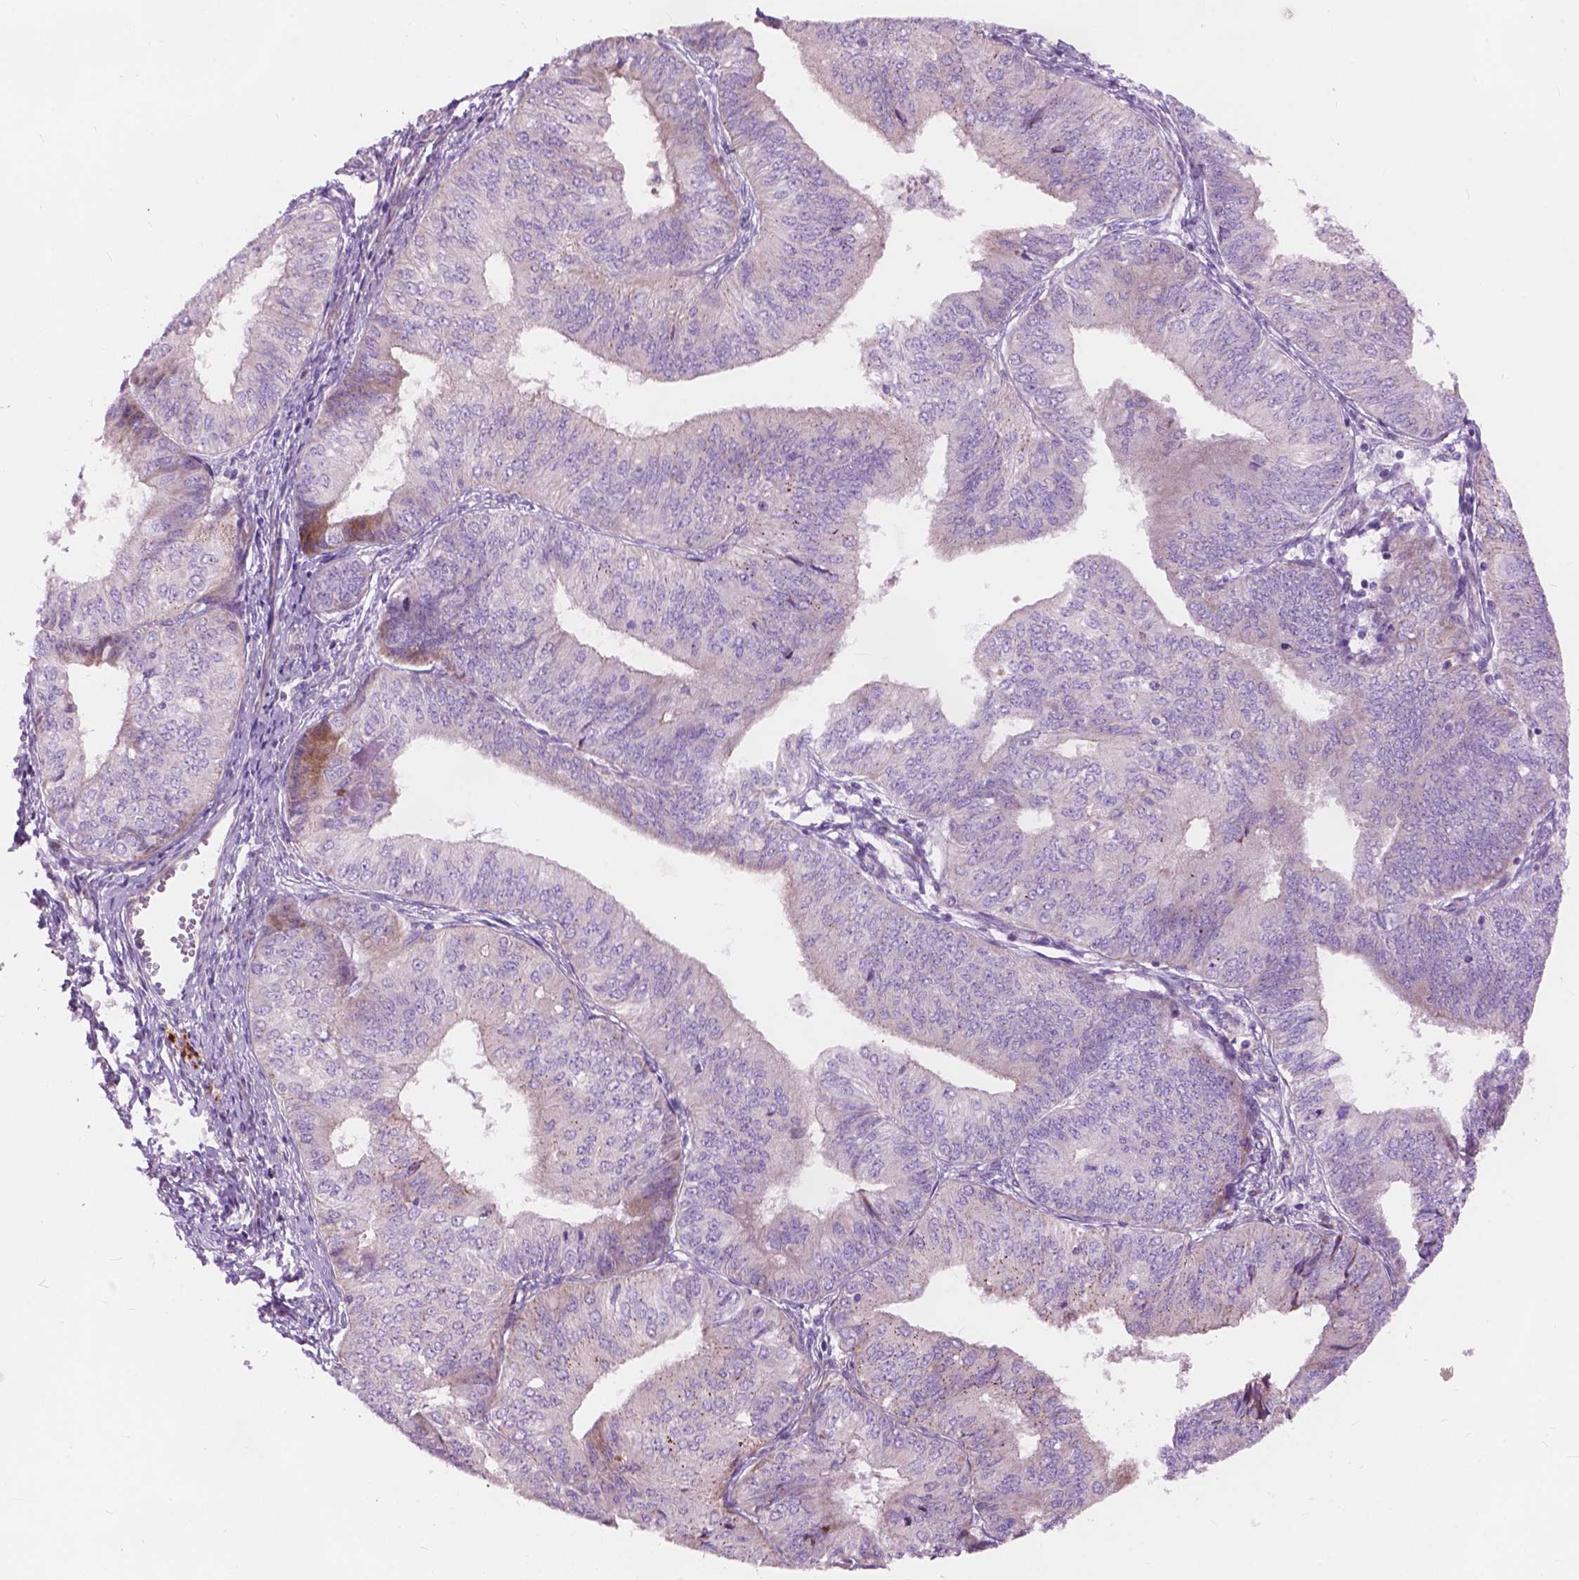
{"staining": {"intensity": "moderate", "quantity": "<25%", "location": "cytoplasmic/membranous"}, "tissue": "endometrial cancer", "cell_type": "Tumor cells", "image_type": "cancer", "snomed": [{"axis": "morphology", "description": "Adenocarcinoma, NOS"}, {"axis": "topography", "description": "Endometrium"}], "caption": "Immunohistochemical staining of human endometrial cancer (adenocarcinoma) displays low levels of moderate cytoplasmic/membranous protein expression in about <25% of tumor cells.", "gene": "MORN1", "patient": {"sex": "female", "age": 58}}